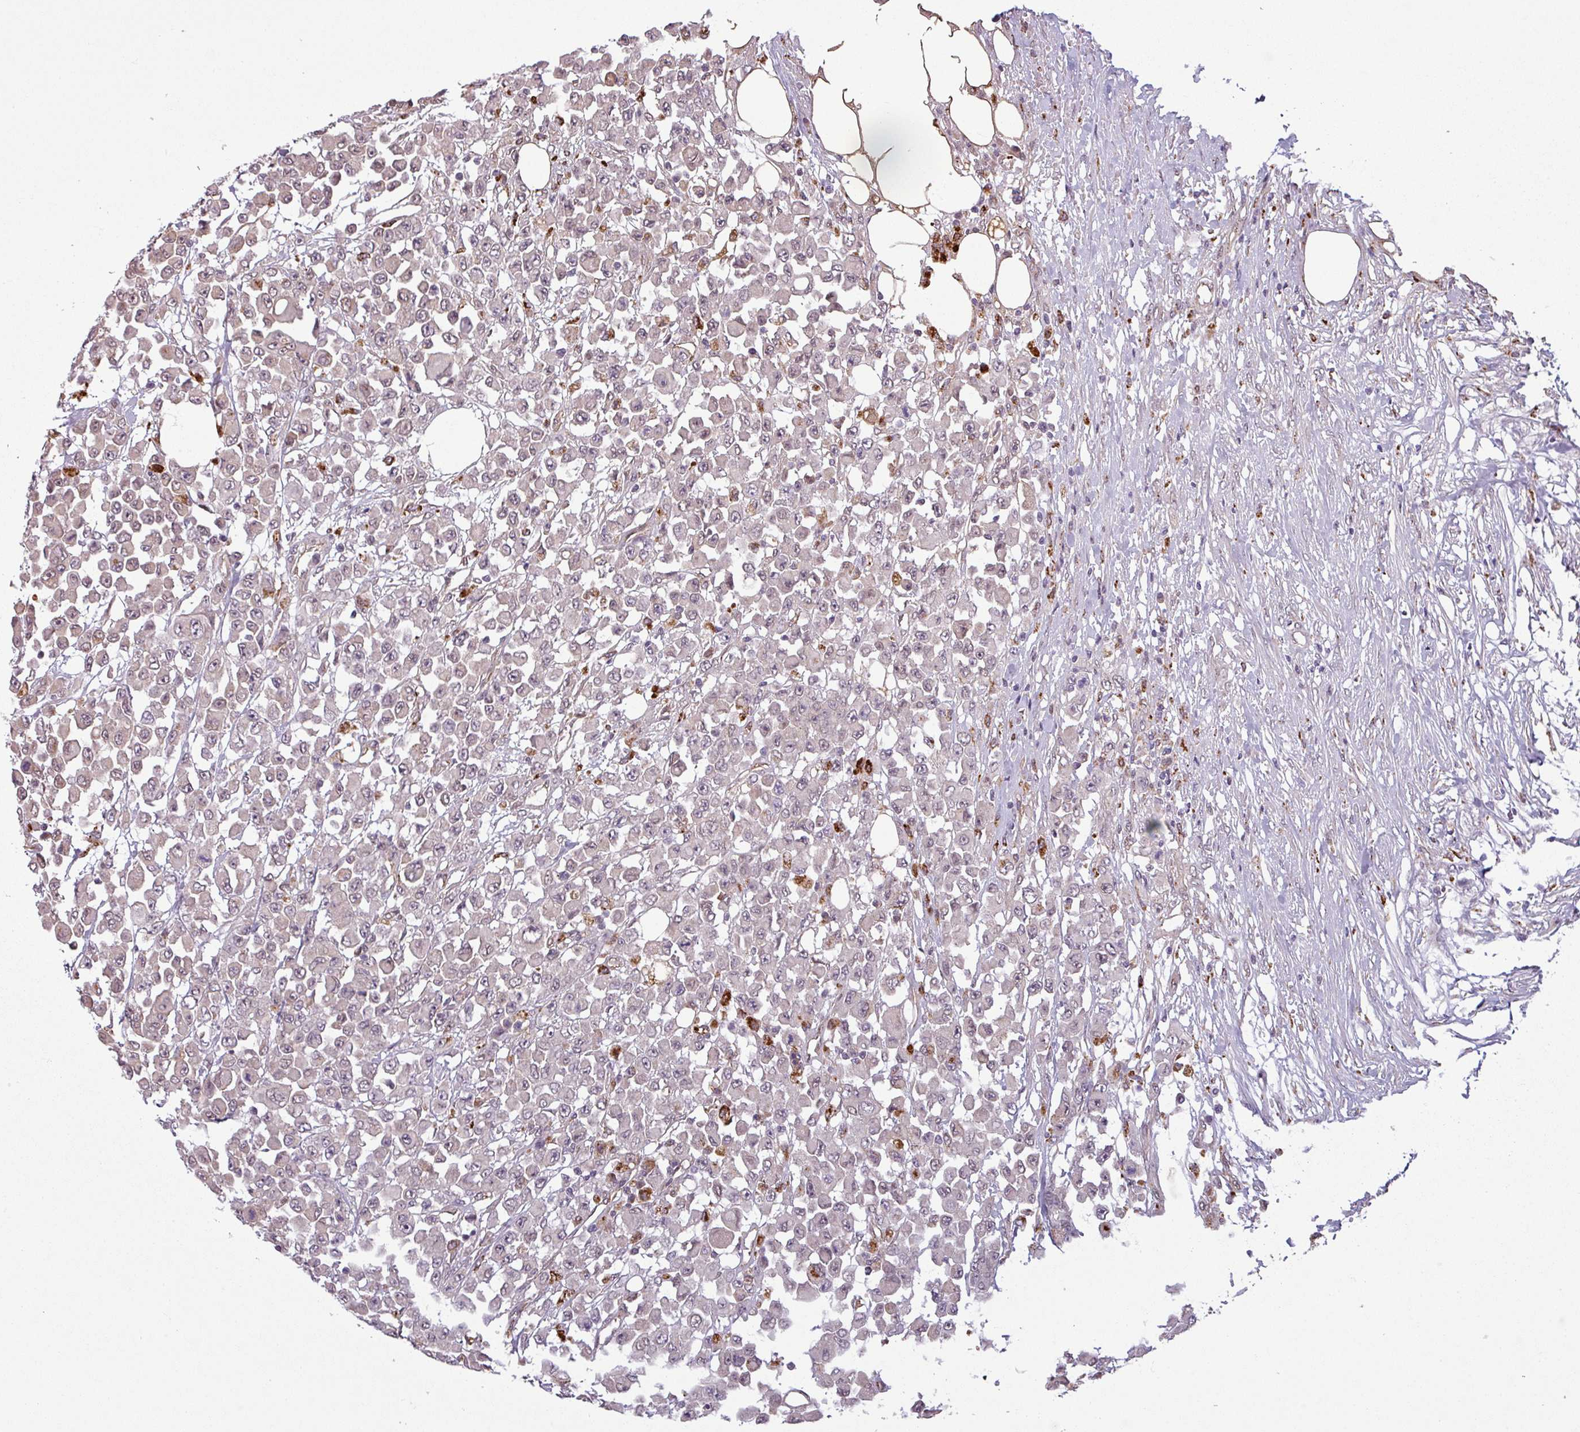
{"staining": {"intensity": "weak", "quantity": "25%-75%", "location": "nuclear"}, "tissue": "colorectal cancer", "cell_type": "Tumor cells", "image_type": "cancer", "snomed": [{"axis": "morphology", "description": "Adenocarcinoma, NOS"}, {"axis": "topography", "description": "Colon"}], "caption": "A histopathology image of adenocarcinoma (colorectal) stained for a protein shows weak nuclear brown staining in tumor cells. (Brightfield microscopy of DAB IHC at high magnification).", "gene": "CCDC144A", "patient": {"sex": "male", "age": 51}}